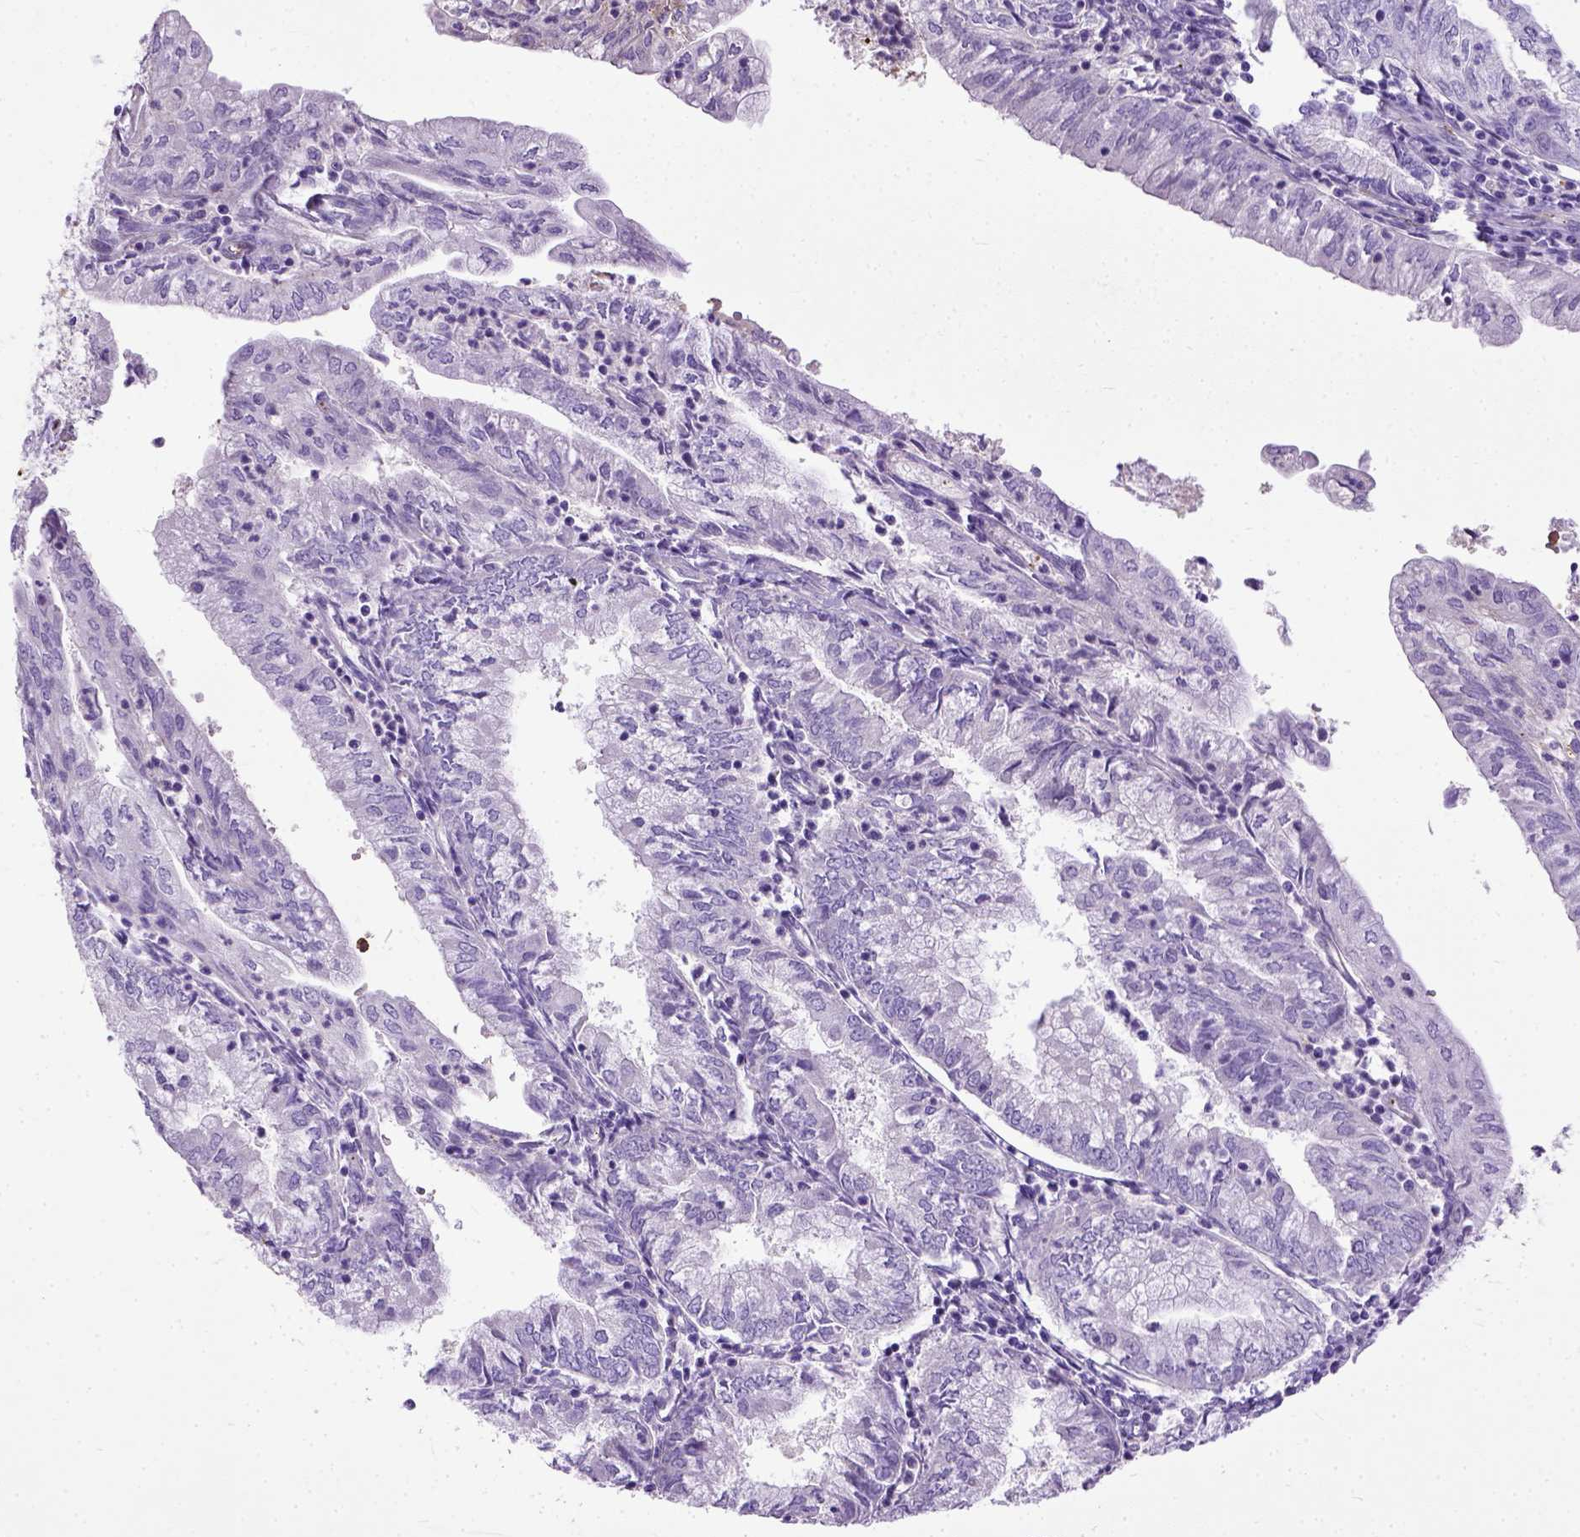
{"staining": {"intensity": "negative", "quantity": "none", "location": "none"}, "tissue": "endometrial cancer", "cell_type": "Tumor cells", "image_type": "cancer", "snomed": [{"axis": "morphology", "description": "Adenocarcinoma, NOS"}, {"axis": "topography", "description": "Endometrium"}], "caption": "Endometrial cancer (adenocarcinoma) was stained to show a protein in brown. There is no significant positivity in tumor cells.", "gene": "ADAMTS8", "patient": {"sex": "female", "age": 55}}